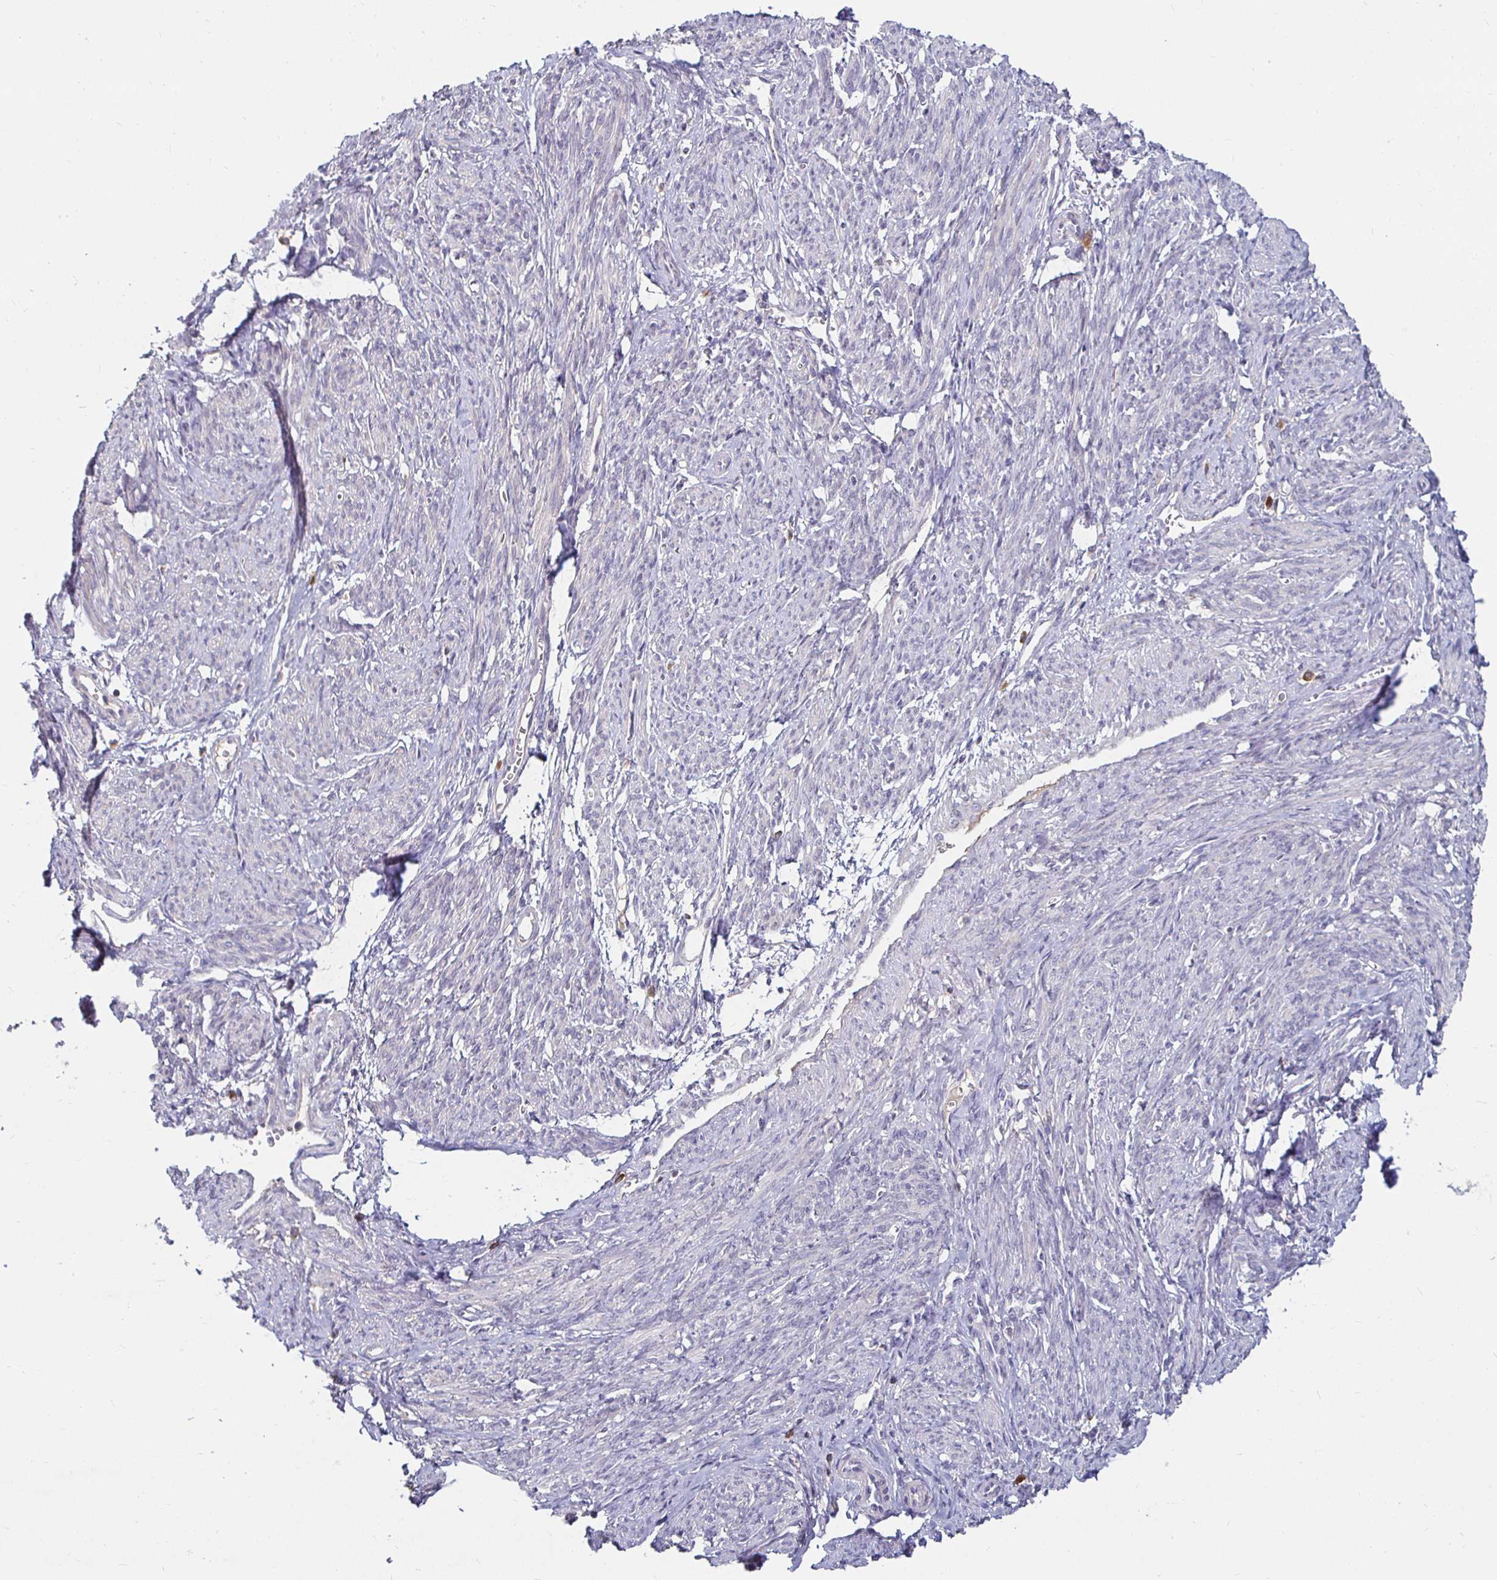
{"staining": {"intensity": "negative", "quantity": "none", "location": "none"}, "tissue": "smooth muscle", "cell_type": "Smooth muscle cells", "image_type": "normal", "snomed": [{"axis": "morphology", "description": "Normal tissue, NOS"}, {"axis": "topography", "description": "Smooth muscle"}], "caption": "DAB immunohistochemical staining of unremarkable human smooth muscle reveals no significant positivity in smooth muscle cells.", "gene": "RNF144B", "patient": {"sex": "female", "age": 65}}